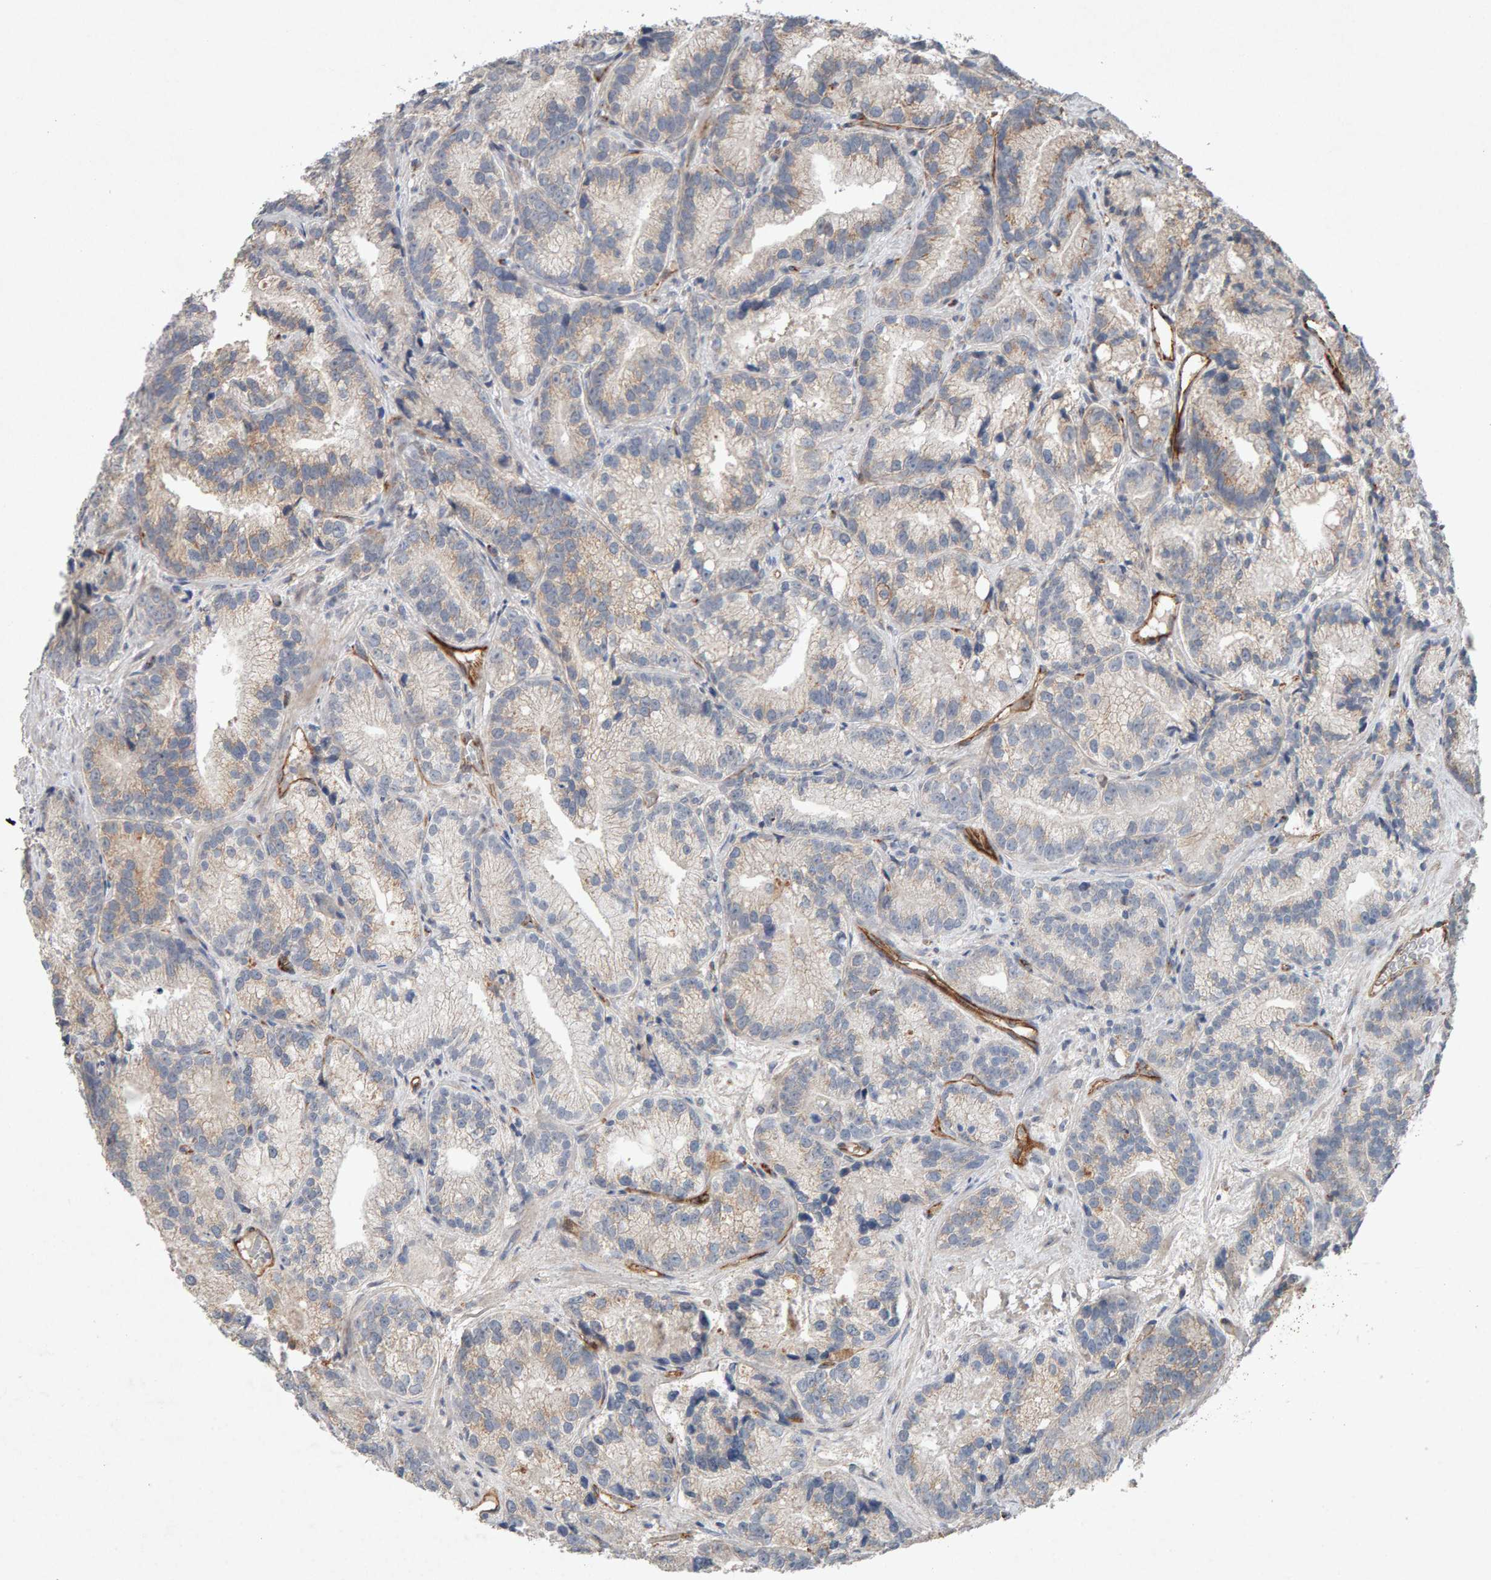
{"staining": {"intensity": "negative", "quantity": "none", "location": "none"}, "tissue": "prostate cancer", "cell_type": "Tumor cells", "image_type": "cancer", "snomed": [{"axis": "morphology", "description": "Adenocarcinoma, Low grade"}, {"axis": "topography", "description": "Prostate"}], "caption": "An immunohistochemistry histopathology image of prostate low-grade adenocarcinoma is shown. There is no staining in tumor cells of prostate low-grade adenocarcinoma.", "gene": "PTPRM", "patient": {"sex": "male", "age": 89}}